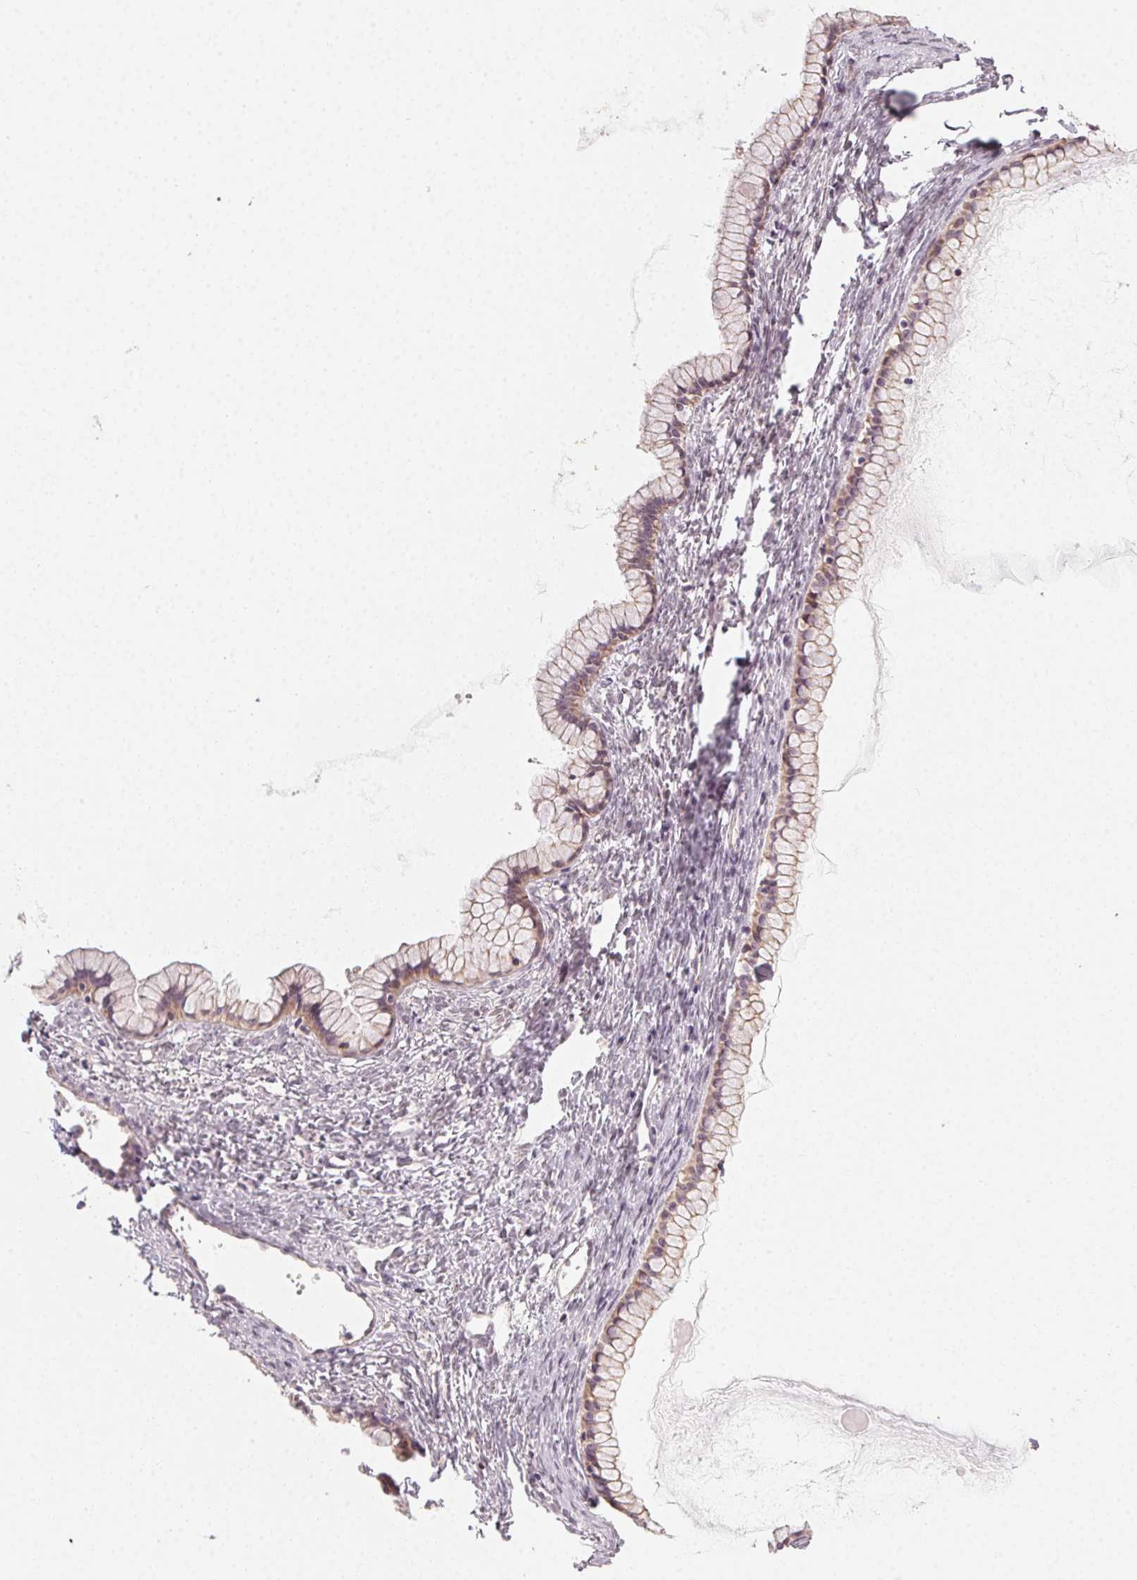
{"staining": {"intensity": "weak", "quantity": "<25%", "location": "cytoplasmic/membranous"}, "tissue": "ovarian cancer", "cell_type": "Tumor cells", "image_type": "cancer", "snomed": [{"axis": "morphology", "description": "Cystadenocarcinoma, mucinous, NOS"}, {"axis": "topography", "description": "Ovary"}], "caption": "Immunohistochemistry histopathology image of mucinous cystadenocarcinoma (ovarian) stained for a protein (brown), which displays no staining in tumor cells.", "gene": "NCOA4", "patient": {"sex": "female", "age": 41}}